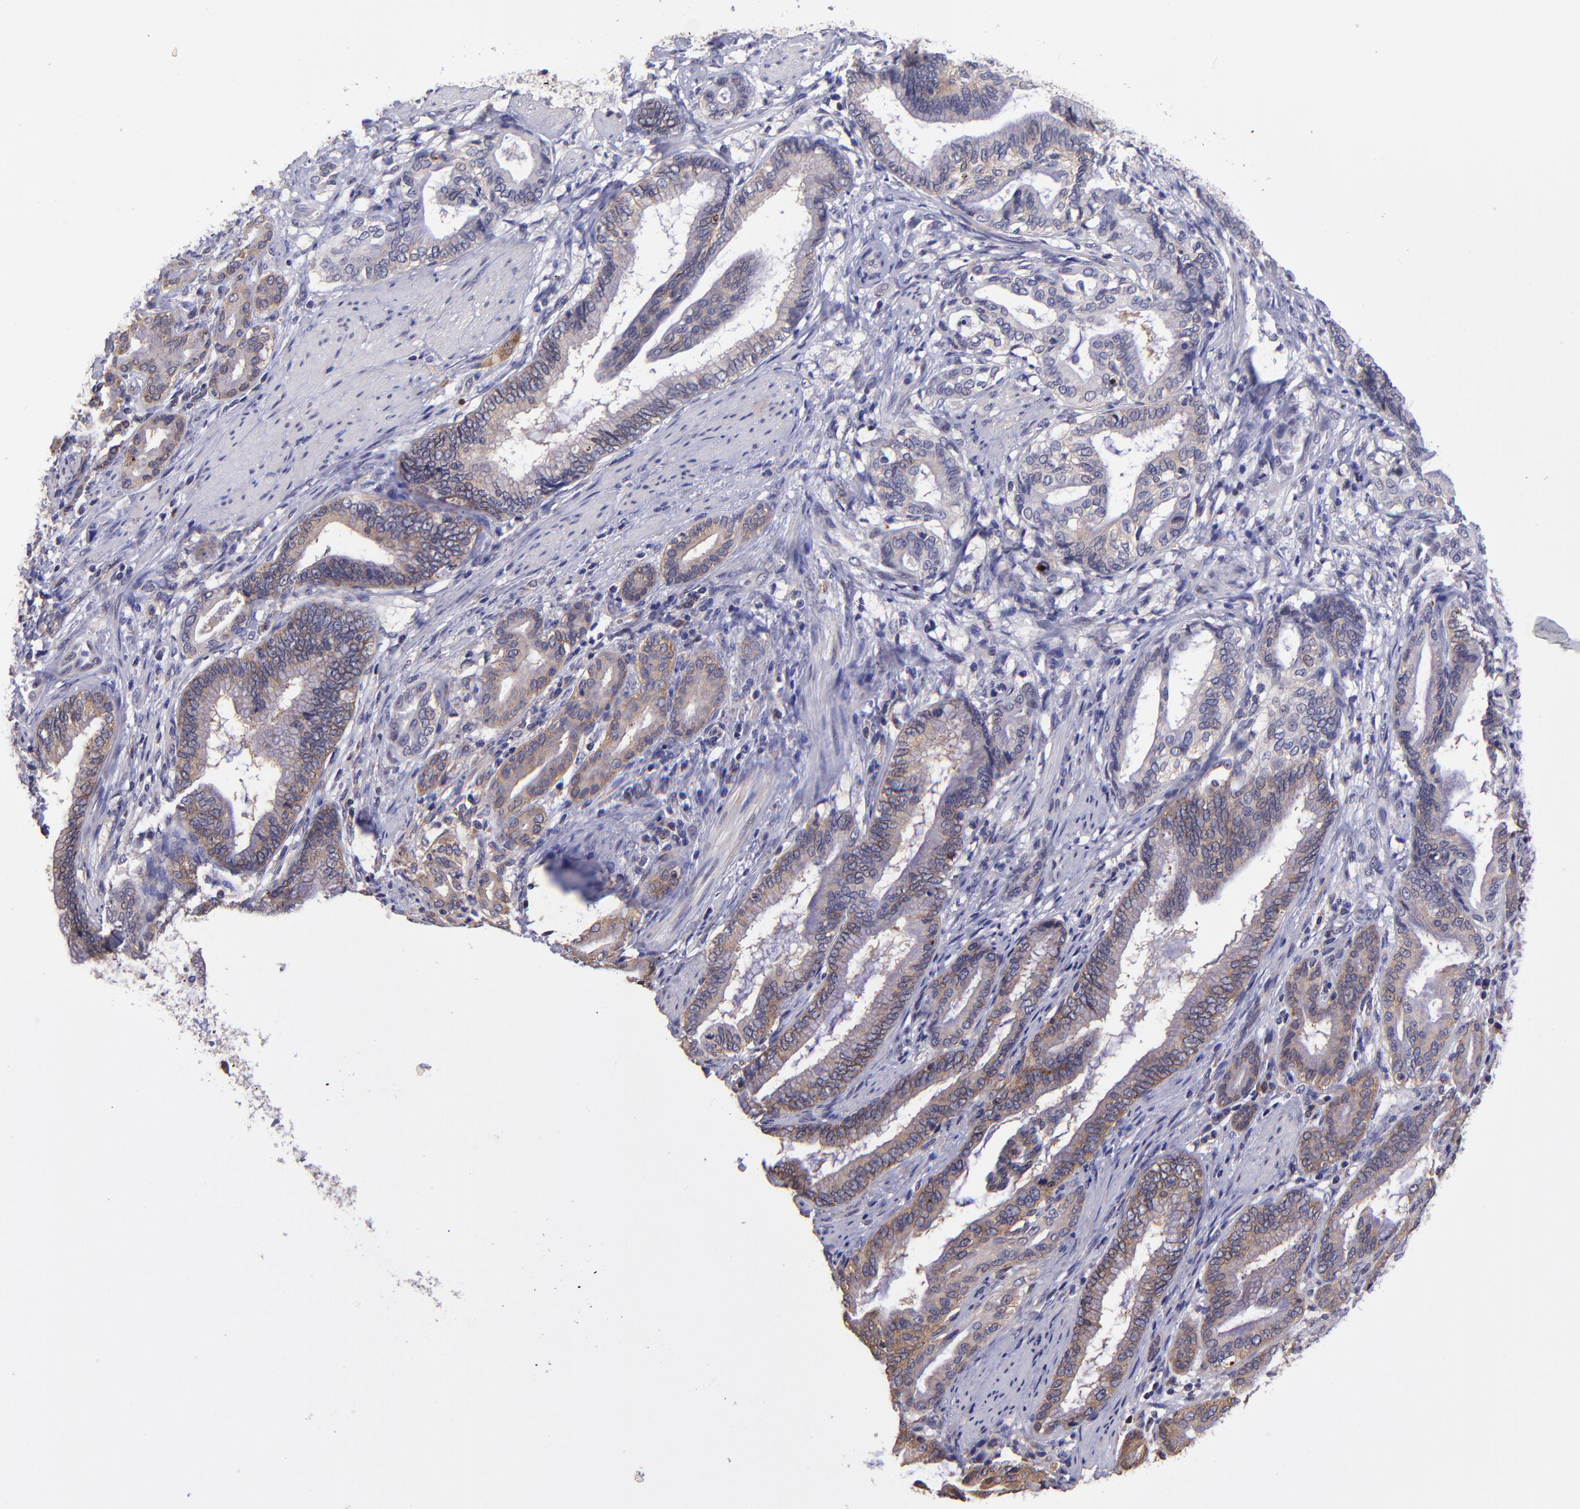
{"staining": {"intensity": "moderate", "quantity": ">75%", "location": "cytoplasmic/membranous"}, "tissue": "pancreatic cancer", "cell_type": "Tumor cells", "image_type": "cancer", "snomed": [{"axis": "morphology", "description": "Adenocarcinoma, NOS"}, {"axis": "topography", "description": "Pancreas"}], "caption": "IHC (DAB) staining of pancreatic adenocarcinoma reveals moderate cytoplasmic/membranous protein staining in approximately >75% of tumor cells.", "gene": "NSF", "patient": {"sex": "female", "age": 64}}